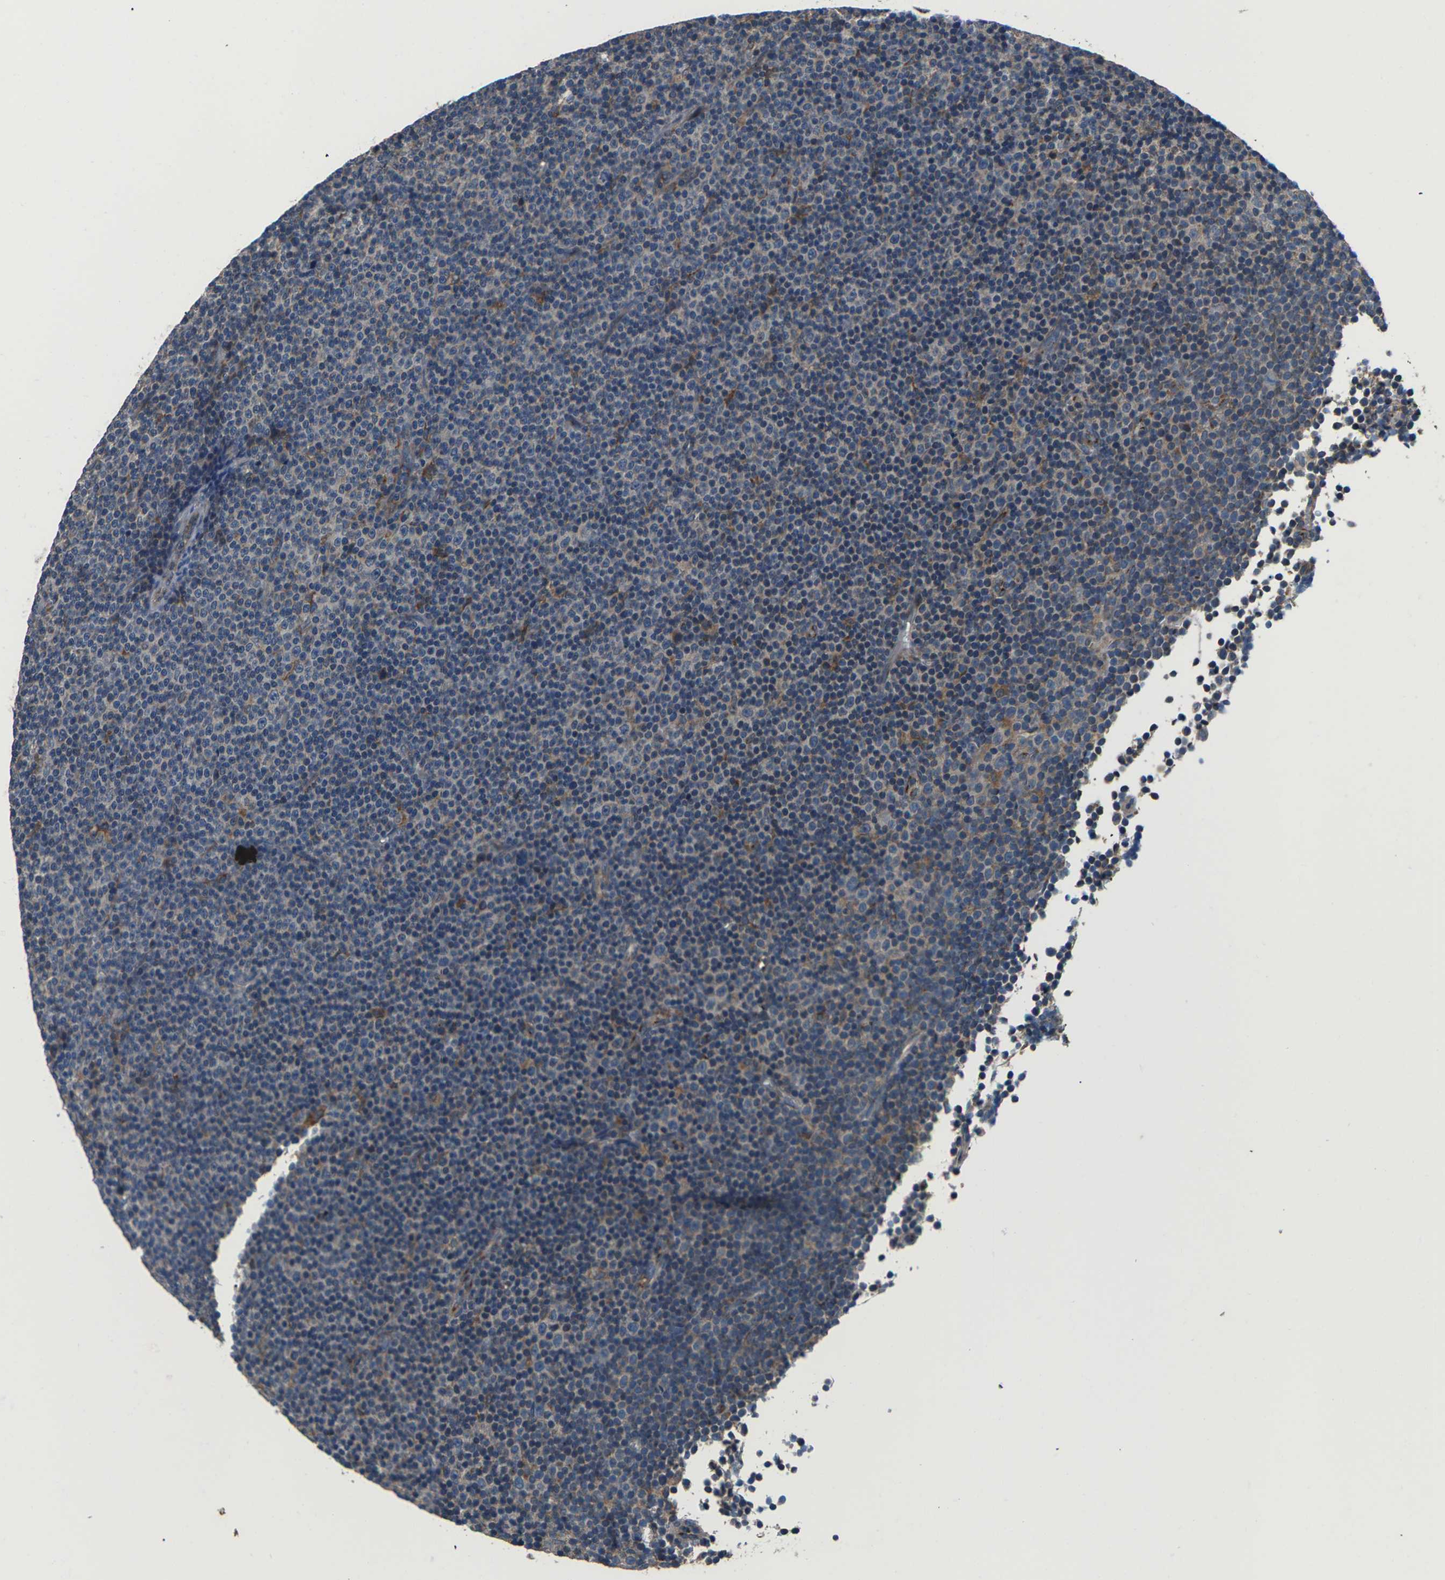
{"staining": {"intensity": "weak", "quantity": "25%-75%", "location": "cytoplasmic/membranous"}, "tissue": "lymphoma", "cell_type": "Tumor cells", "image_type": "cancer", "snomed": [{"axis": "morphology", "description": "Malignant lymphoma, non-Hodgkin's type, Low grade"}, {"axis": "topography", "description": "Lymph node"}], "caption": "Tumor cells demonstrate weak cytoplasmic/membranous positivity in about 25%-75% of cells in lymphoma. Using DAB (3,3'-diaminobenzidine) (brown) and hematoxylin (blue) stains, captured at high magnification using brightfield microscopy.", "gene": "GABRP", "patient": {"sex": "female", "age": 67}}